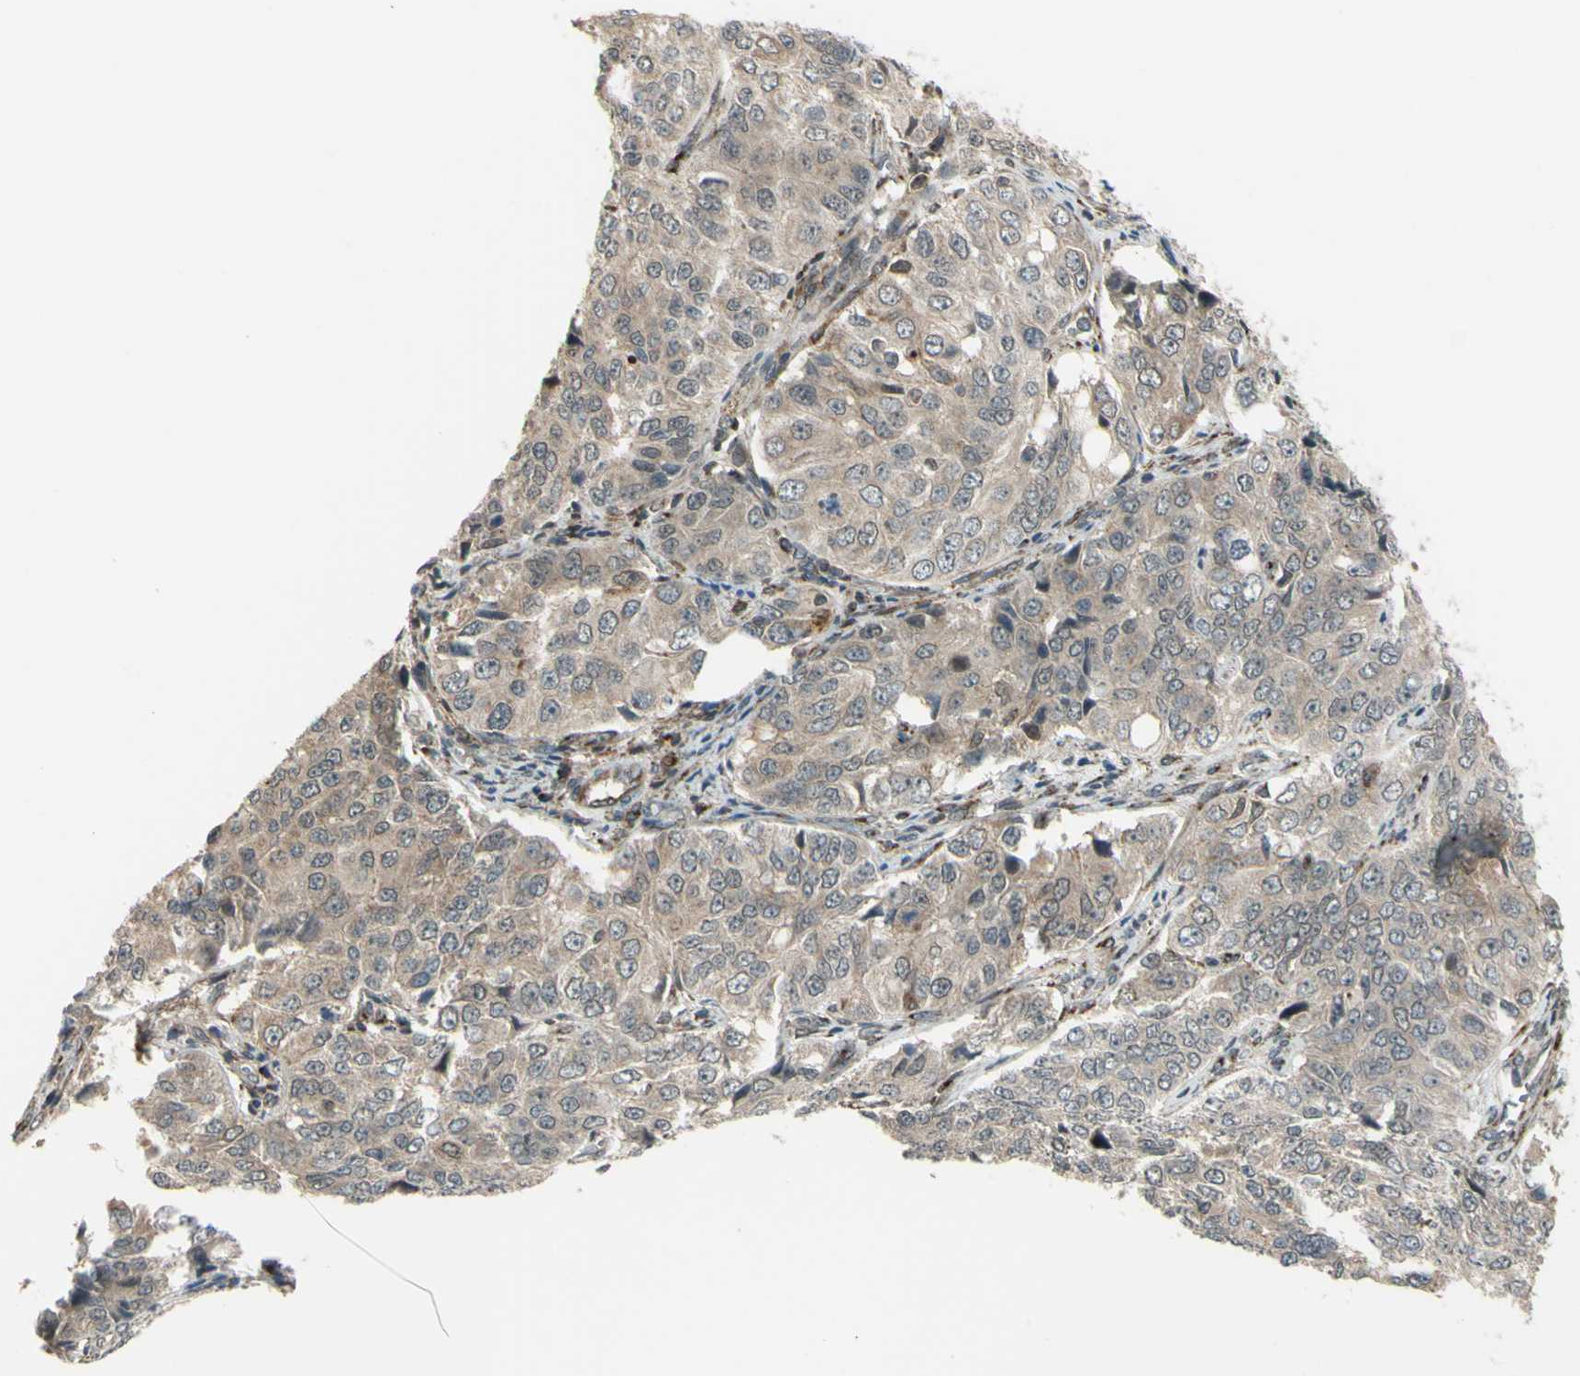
{"staining": {"intensity": "weak", "quantity": "25%-75%", "location": "cytoplasmic/membranous"}, "tissue": "ovarian cancer", "cell_type": "Tumor cells", "image_type": "cancer", "snomed": [{"axis": "morphology", "description": "Carcinoma, endometroid"}, {"axis": "topography", "description": "Ovary"}], "caption": "Protein staining of ovarian cancer (endometroid carcinoma) tissue shows weak cytoplasmic/membranous positivity in about 25%-75% of tumor cells. Nuclei are stained in blue.", "gene": "FLII", "patient": {"sex": "female", "age": 51}}